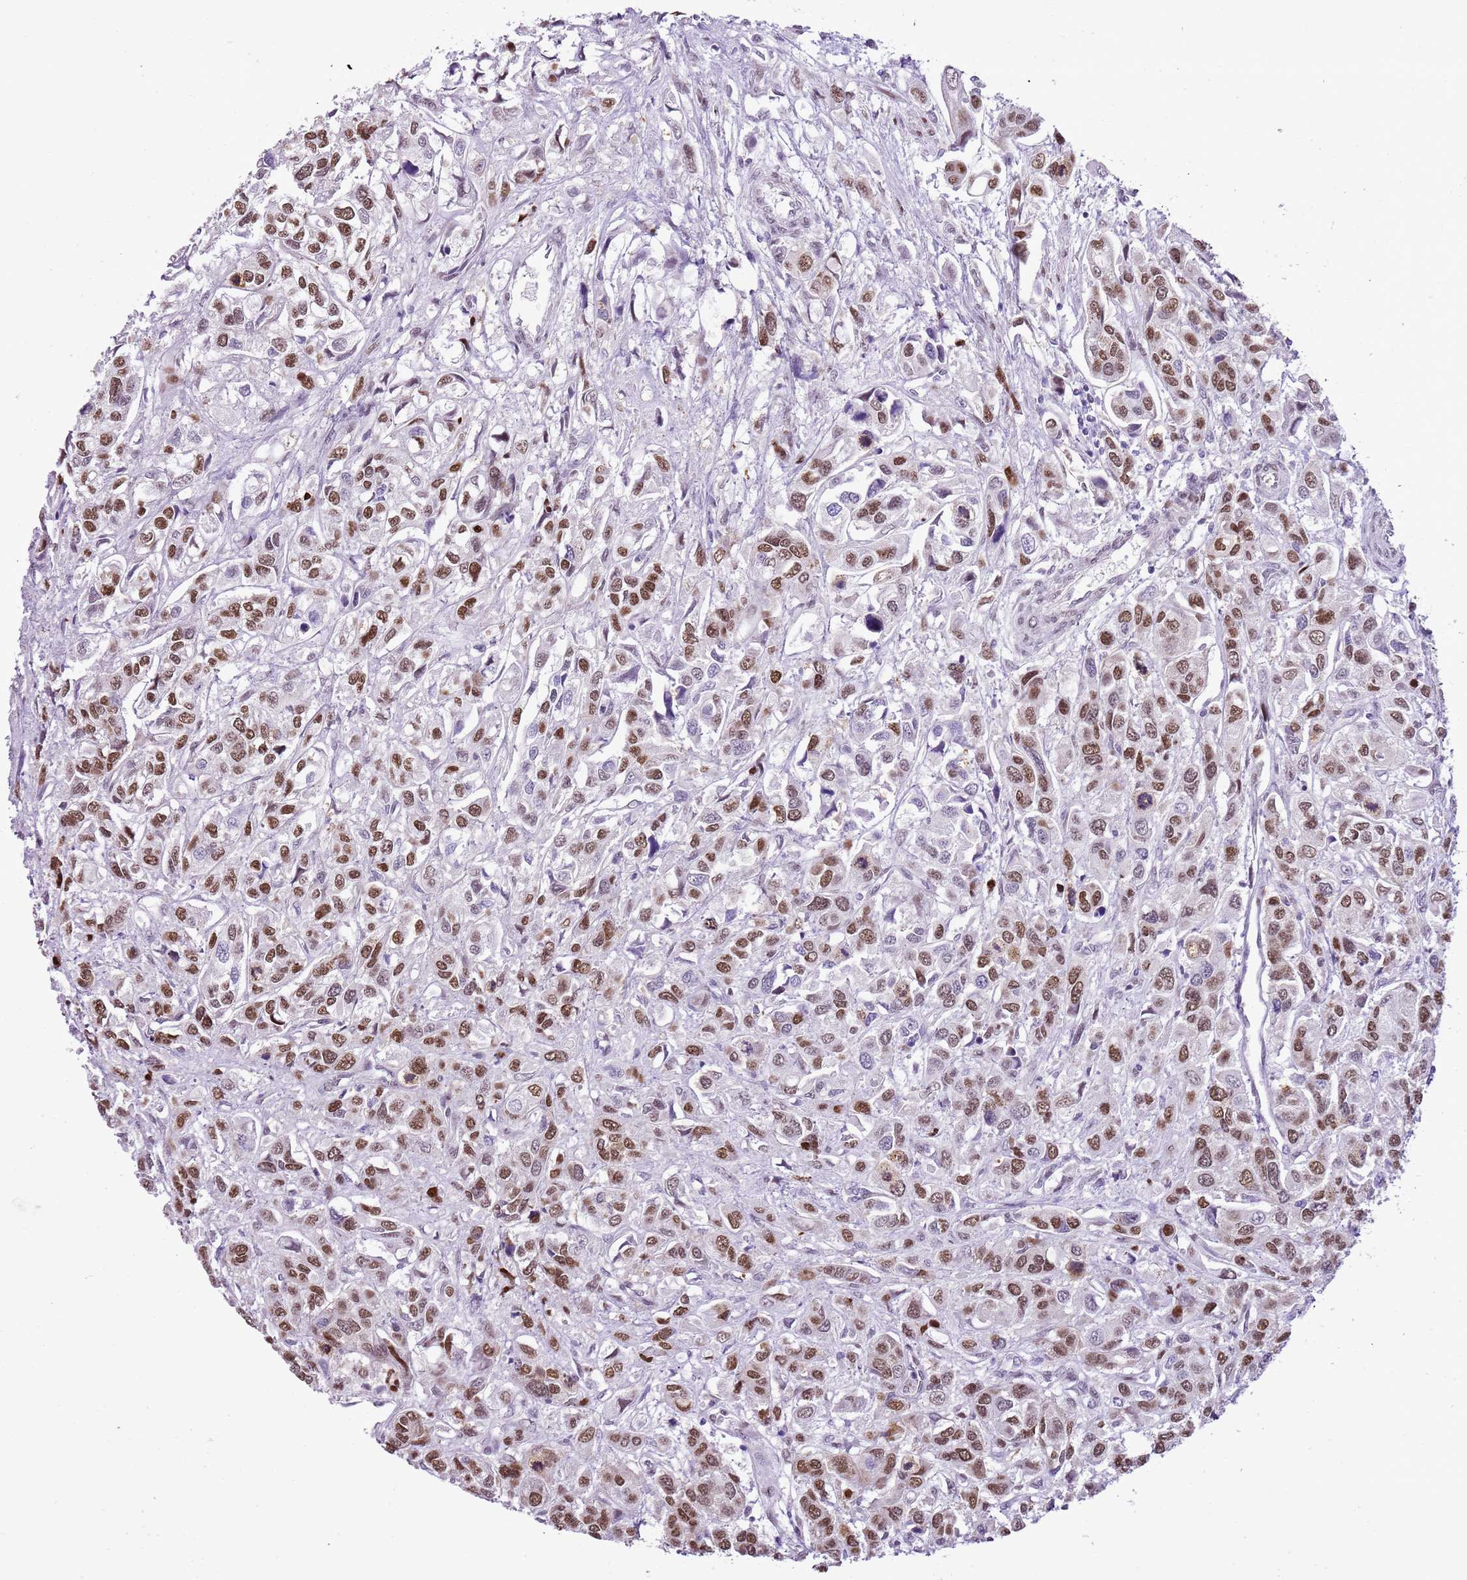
{"staining": {"intensity": "strong", "quantity": "25%-75%", "location": "nuclear"}, "tissue": "urothelial cancer", "cell_type": "Tumor cells", "image_type": "cancer", "snomed": [{"axis": "morphology", "description": "Urothelial carcinoma, High grade"}, {"axis": "topography", "description": "Urinary bladder"}], "caption": "The image exhibits immunohistochemical staining of urothelial cancer. There is strong nuclear positivity is present in approximately 25%-75% of tumor cells. The staining was performed using DAB (3,3'-diaminobenzidine), with brown indicating positive protein expression. Nuclei are stained blue with hematoxylin.", "gene": "NACC2", "patient": {"sex": "male", "age": 67}}